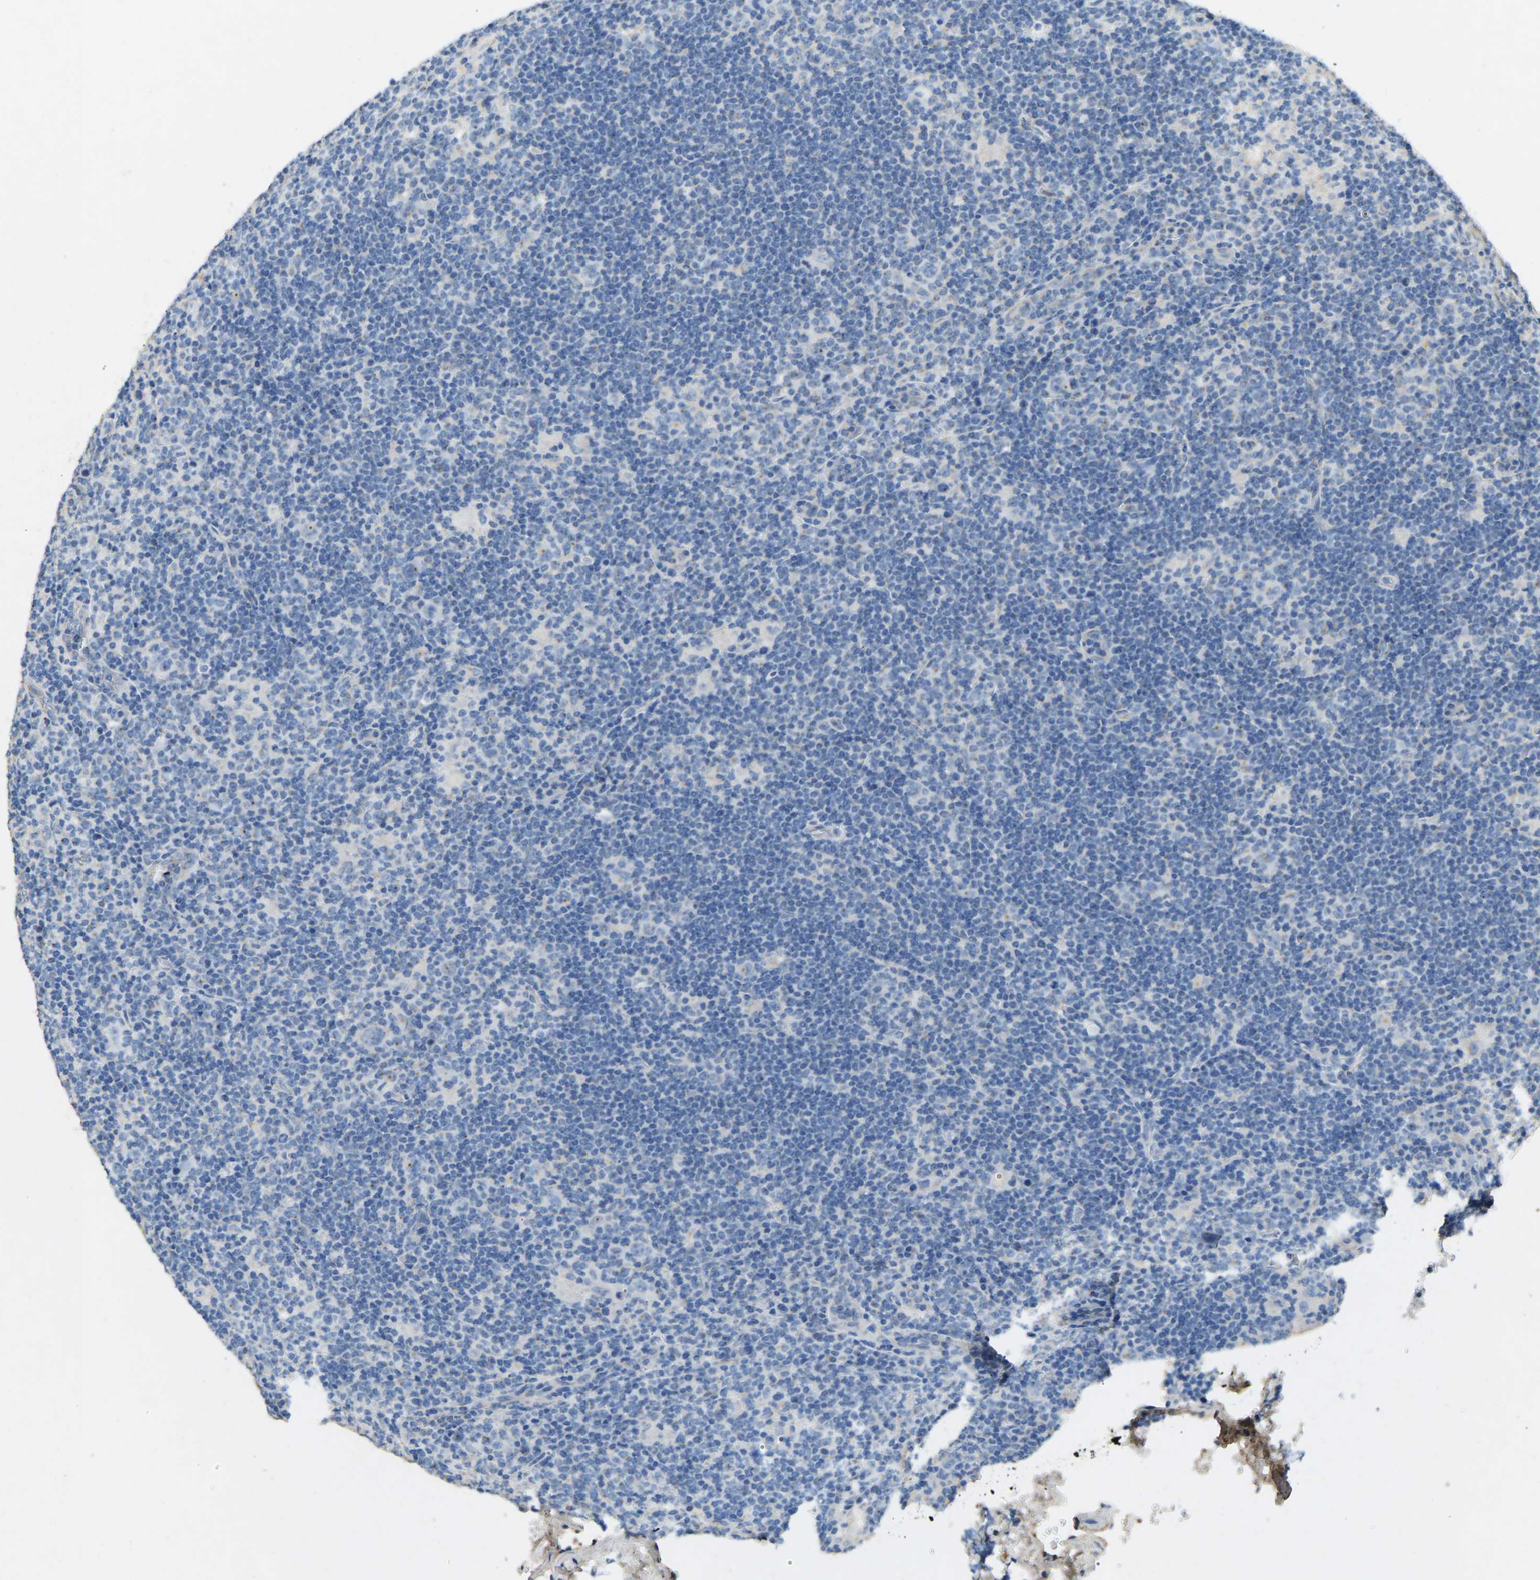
{"staining": {"intensity": "negative", "quantity": "none", "location": "none"}, "tissue": "lymphoma", "cell_type": "Tumor cells", "image_type": "cancer", "snomed": [{"axis": "morphology", "description": "Hodgkin's disease, NOS"}, {"axis": "topography", "description": "Lymph node"}], "caption": "An immunohistochemistry (IHC) micrograph of Hodgkin's disease is shown. There is no staining in tumor cells of Hodgkin's disease.", "gene": "TECTA", "patient": {"sex": "female", "age": 57}}